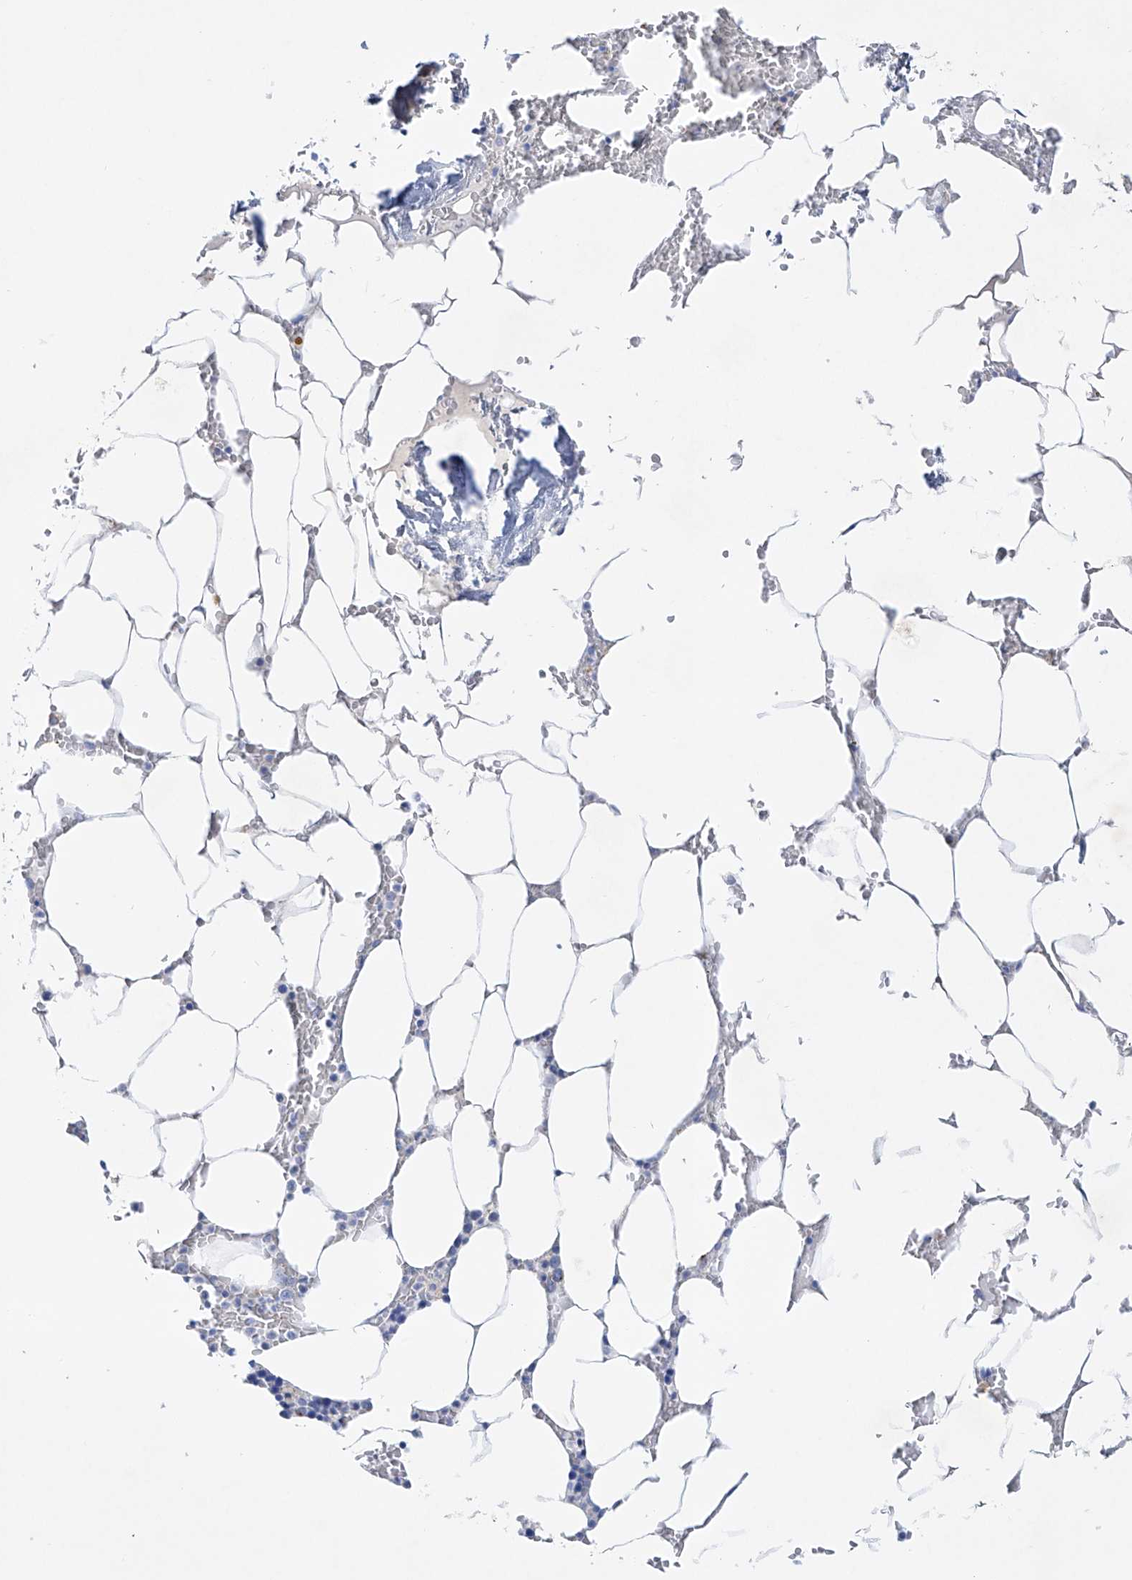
{"staining": {"intensity": "negative", "quantity": "none", "location": "none"}, "tissue": "bone marrow", "cell_type": "Hematopoietic cells", "image_type": "normal", "snomed": [{"axis": "morphology", "description": "Normal tissue, NOS"}, {"axis": "topography", "description": "Bone marrow"}], "caption": "This is an immunohistochemistry histopathology image of normal human bone marrow. There is no staining in hematopoietic cells.", "gene": "LURAP1", "patient": {"sex": "male", "age": 70}}